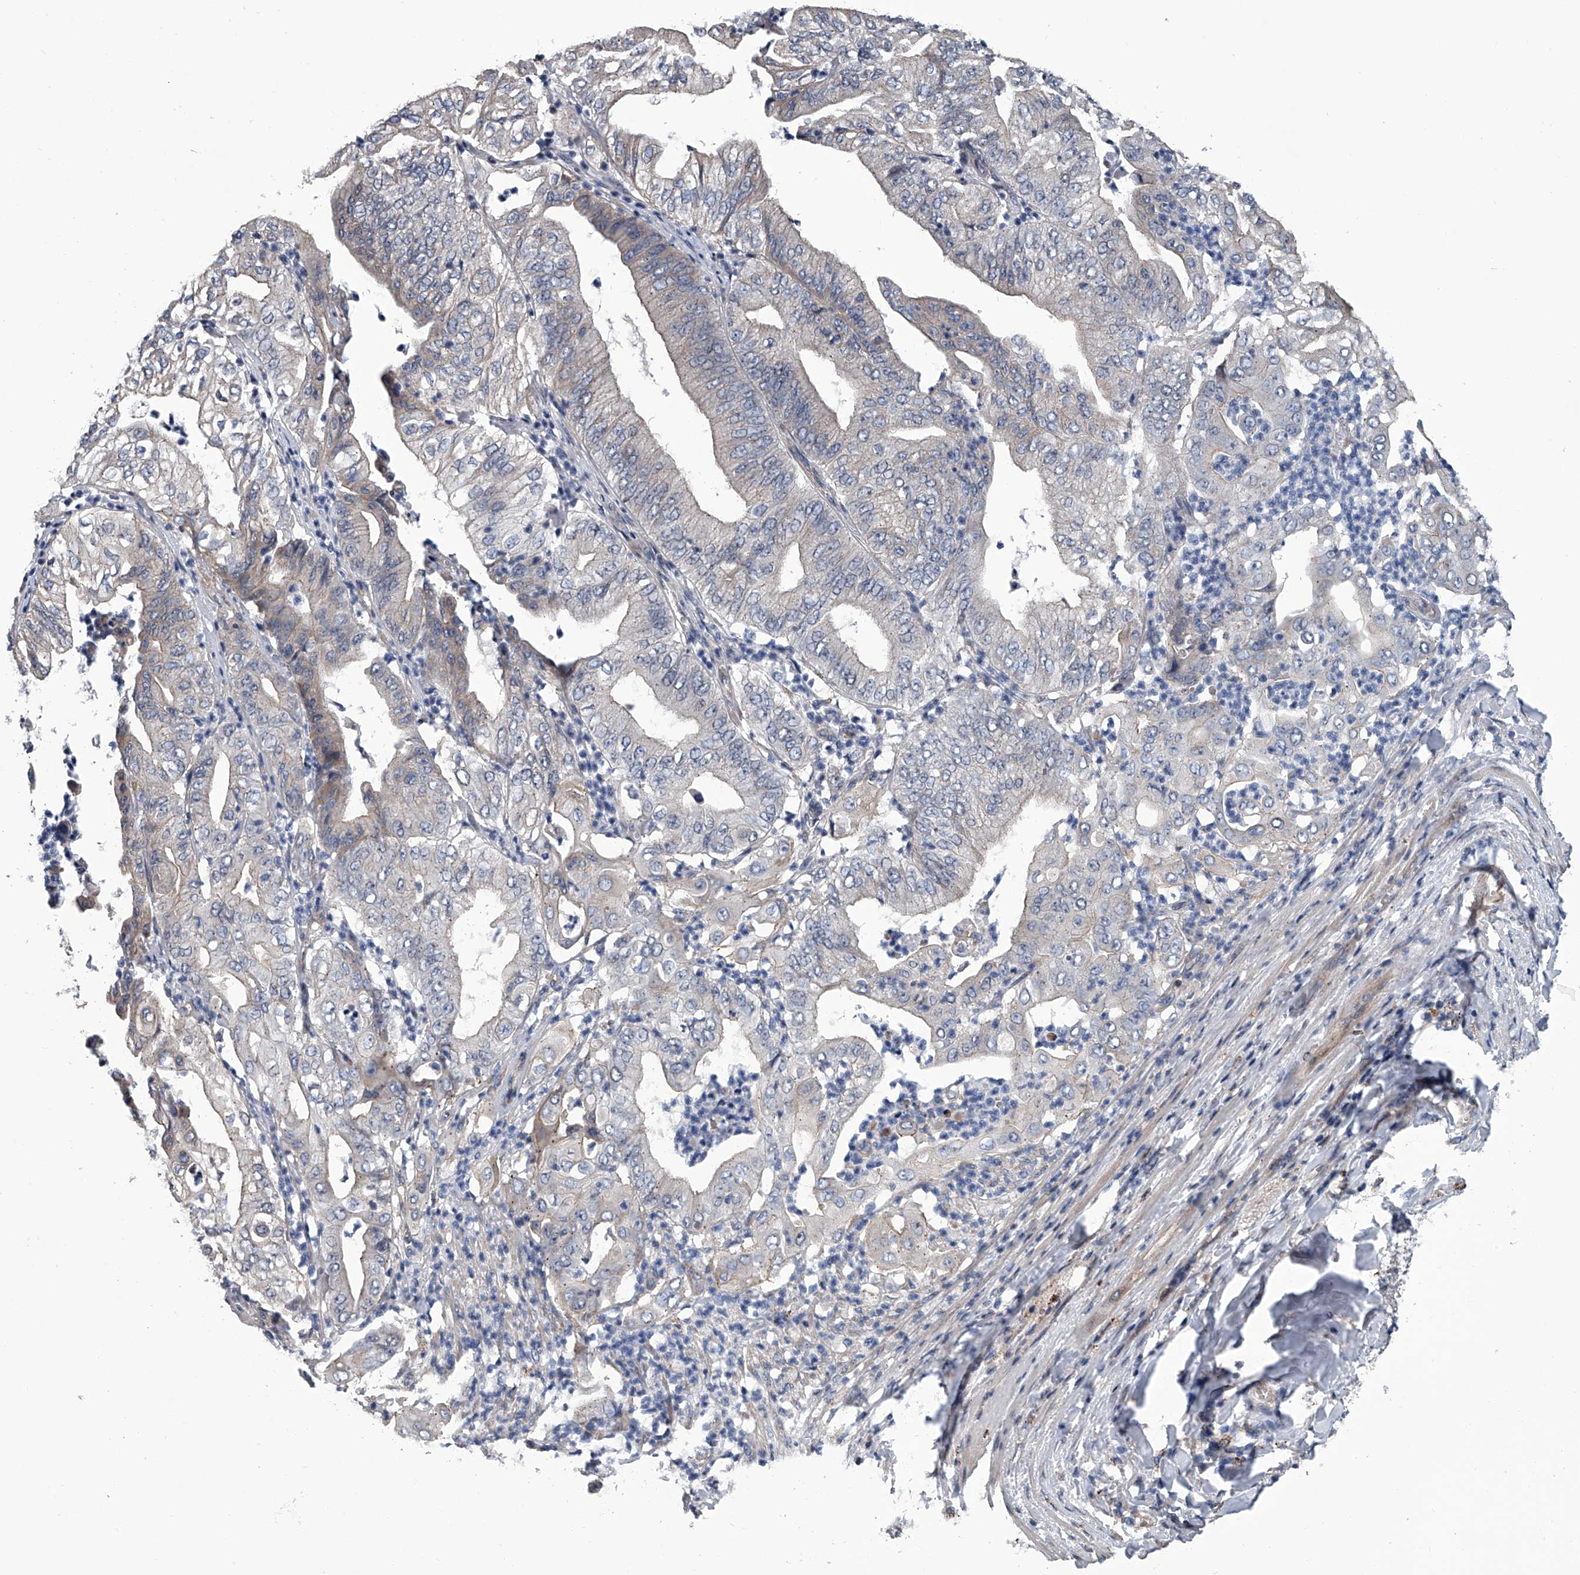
{"staining": {"intensity": "weak", "quantity": "<25%", "location": "cytoplasmic/membranous"}, "tissue": "pancreatic cancer", "cell_type": "Tumor cells", "image_type": "cancer", "snomed": [{"axis": "morphology", "description": "Adenocarcinoma, NOS"}, {"axis": "topography", "description": "Pancreas"}], "caption": "High power microscopy micrograph of an immunohistochemistry (IHC) micrograph of pancreatic cancer, revealing no significant expression in tumor cells.", "gene": "ABCG1", "patient": {"sex": "female", "age": 77}}